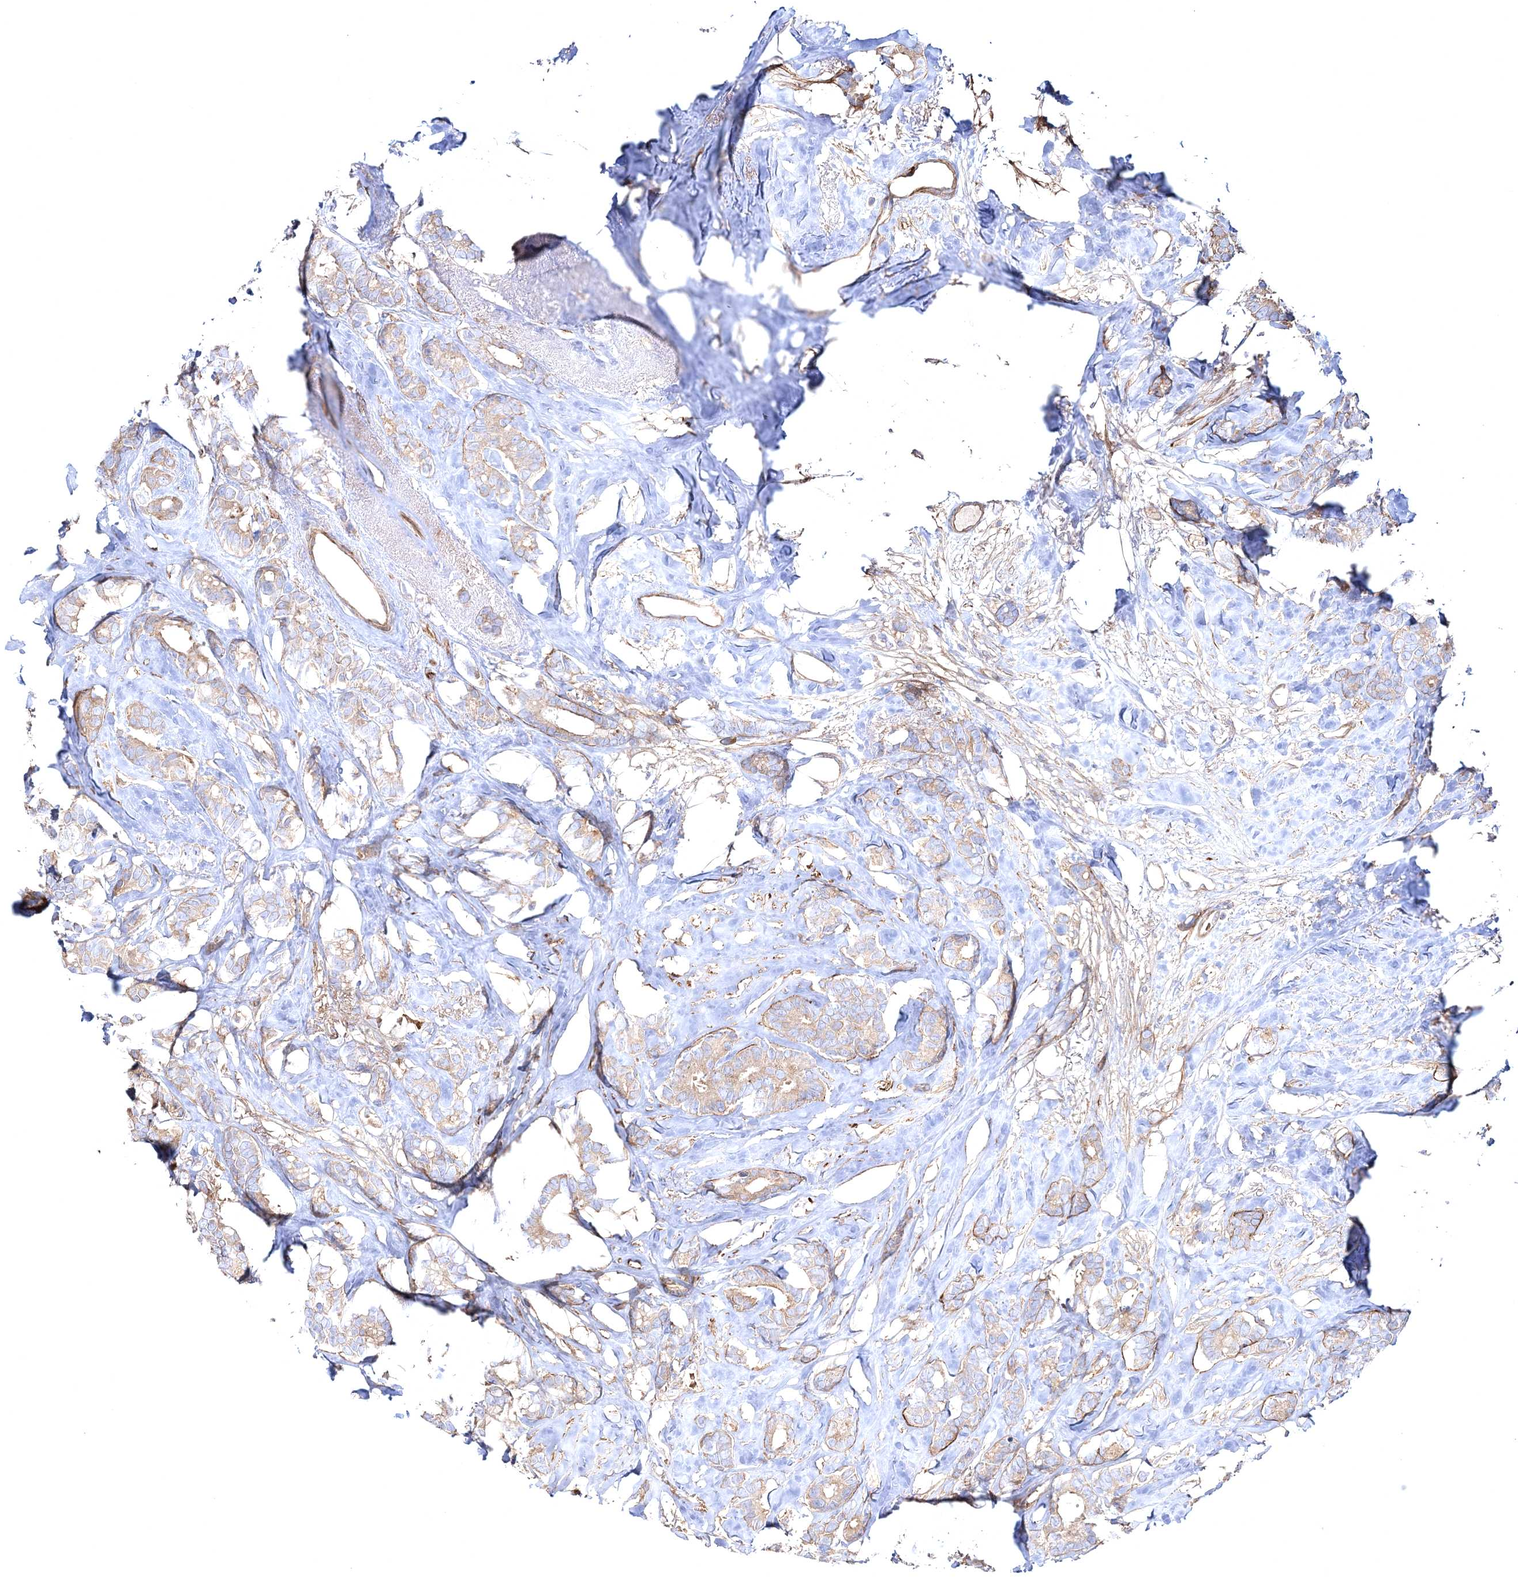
{"staining": {"intensity": "weak", "quantity": ">75%", "location": "cytoplasmic/membranous"}, "tissue": "breast cancer", "cell_type": "Tumor cells", "image_type": "cancer", "snomed": [{"axis": "morphology", "description": "Duct carcinoma"}, {"axis": "topography", "description": "Breast"}], "caption": "There is low levels of weak cytoplasmic/membranous staining in tumor cells of infiltrating ductal carcinoma (breast), as demonstrated by immunohistochemical staining (brown color).", "gene": "ZSWIM6", "patient": {"sex": "female", "age": 87}}